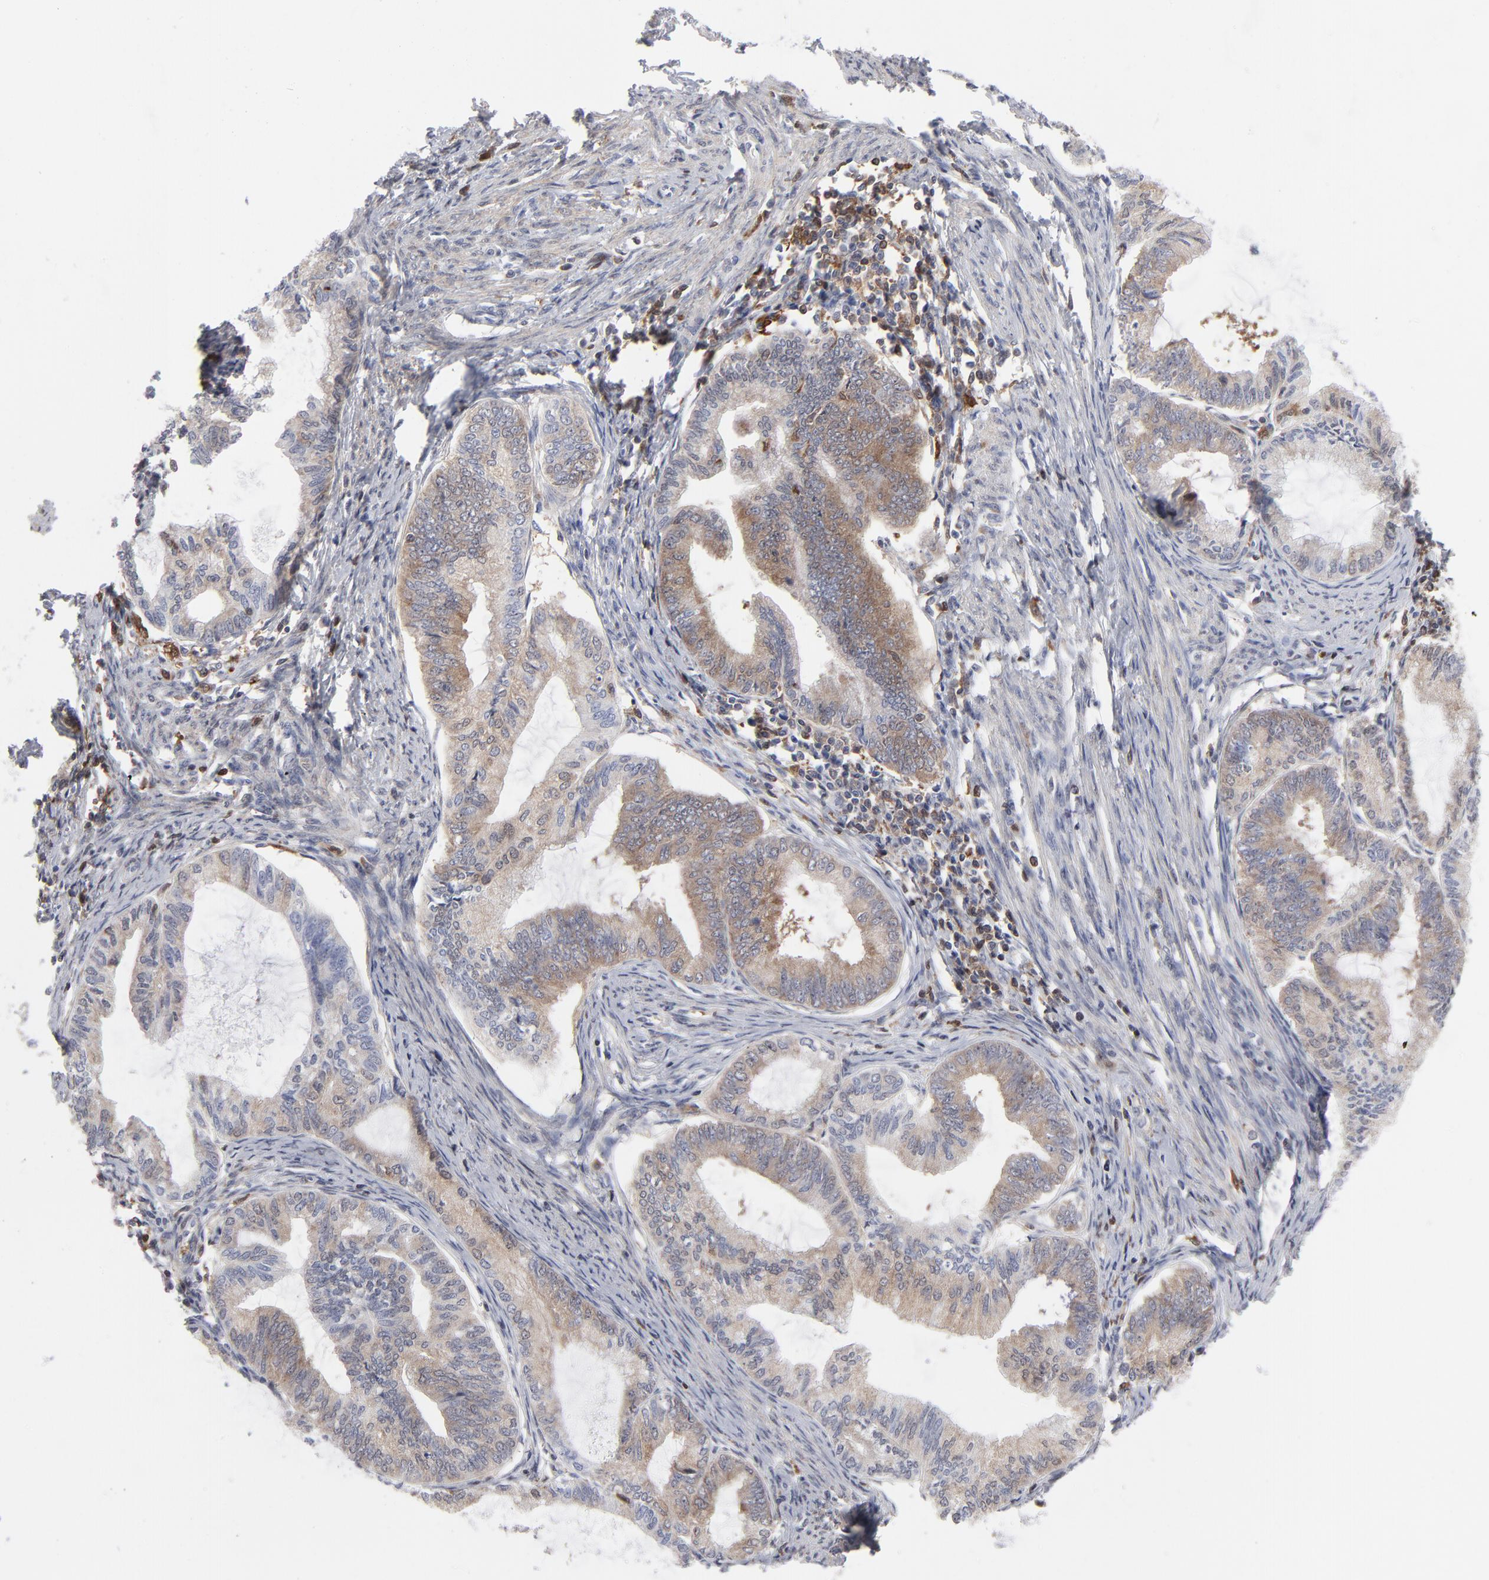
{"staining": {"intensity": "moderate", "quantity": "25%-75%", "location": "cytoplasmic/membranous"}, "tissue": "endometrial cancer", "cell_type": "Tumor cells", "image_type": "cancer", "snomed": [{"axis": "morphology", "description": "Adenocarcinoma, NOS"}, {"axis": "topography", "description": "Endometrium"}], "caption": "A brown stain highlights moderate cytoplasmic/membranous positivity of a protein in adenocarcinoma (endometrial) tumor cells.", "gene": "MAP2K1", "patient": {"sex": "female", "age": 86}}